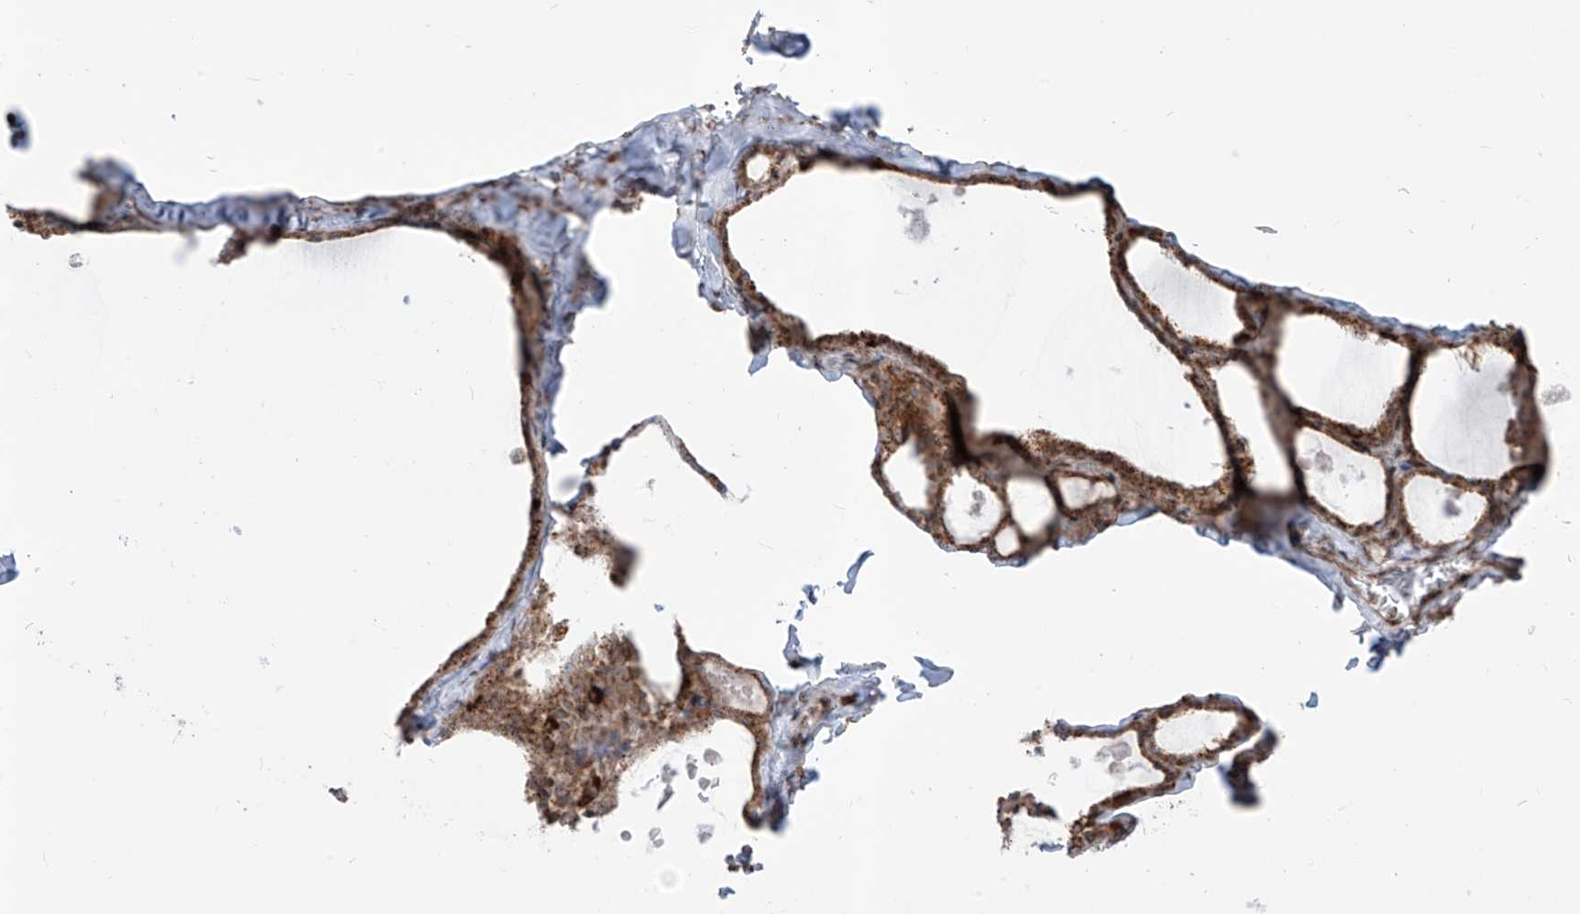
{"staining": {"intensity": "moderate", "quantity": ">75%", "location": "cytoplasmic/membranous"}, "tissue": "thyroid gland", "cell_type": "Glandular cells", "image_type": "normal", "snomed": [{"axis": "morphology", "description": "Normal tissue, NOS"}, {"axis": "topography", "description": "Thyroid gland"}], "caption": "Immunohistochemistry histopathology image of normal thyroid gland stained for a protein (brown), which demonstrates medium levels of moderate cytoplasmic/membranous expression in approximately >75% of glandular cells.", "gene": "ZBTB8A", "patient": {"sex": "male", "age": 56}}